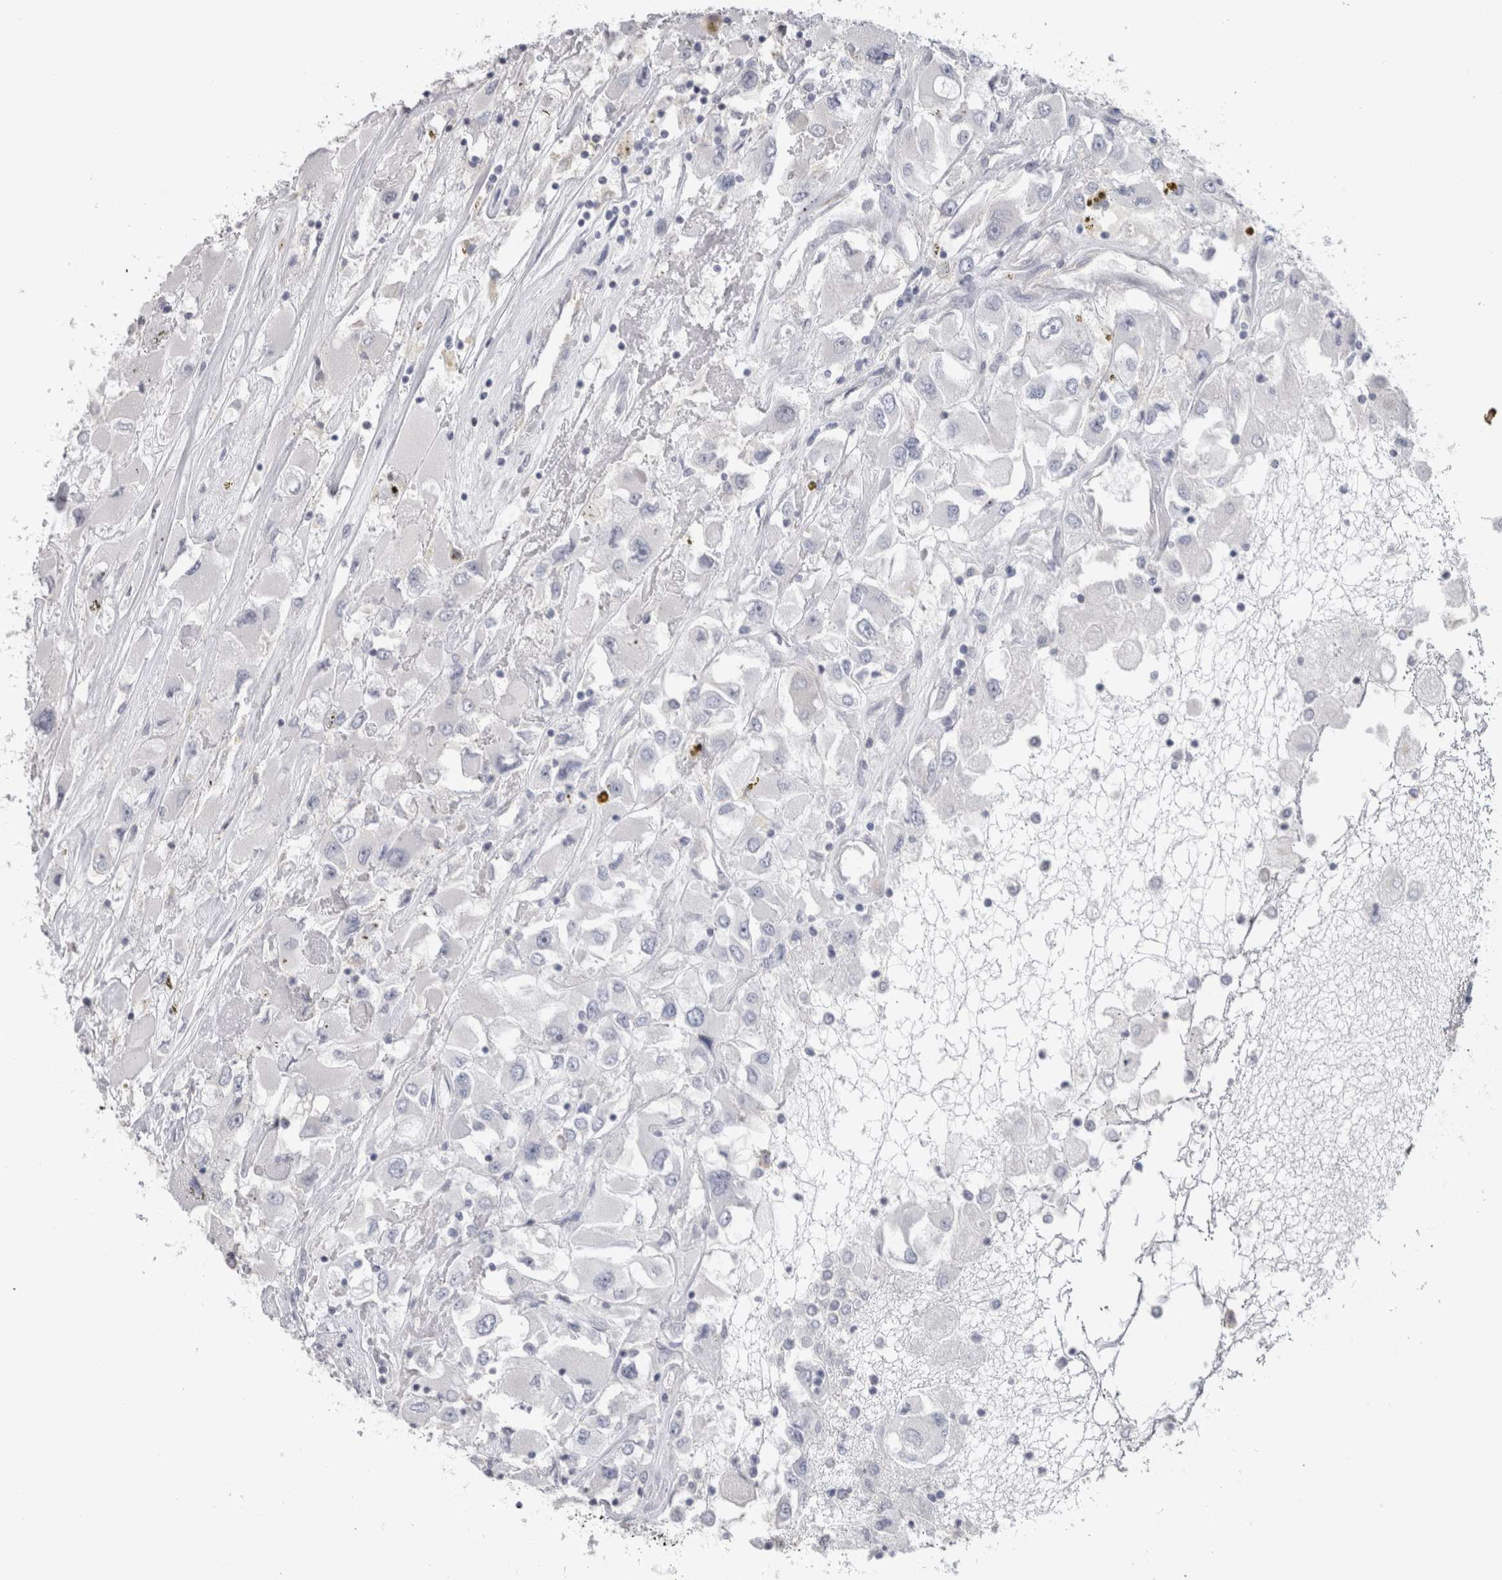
{"staining": {"intensity": "negative", "quantity": "none", "location": "none"}, "tissue": "renal cancer", "cell_type": "Tumor cells", "image_type": "cancer", "snomed": [{"axis": "morphology", "description": "Adenocarcinoma, NOS"}, {"axis": "topography", "description": "Kidney"}], "caption": "Immunohistochemistry (IHC) histopathology image of neoplastic tissue: adenocarcinoma (renal) stained with DAB shows no significant protein staining in tumor cells. The staining is performed using DAB (3,3'-diaminobenzidine) brown chromogen with nuclei counter-stained in using hematoxylin.", "gene": "SCRN1", "patient": {"sex": "female", "age": 52}}